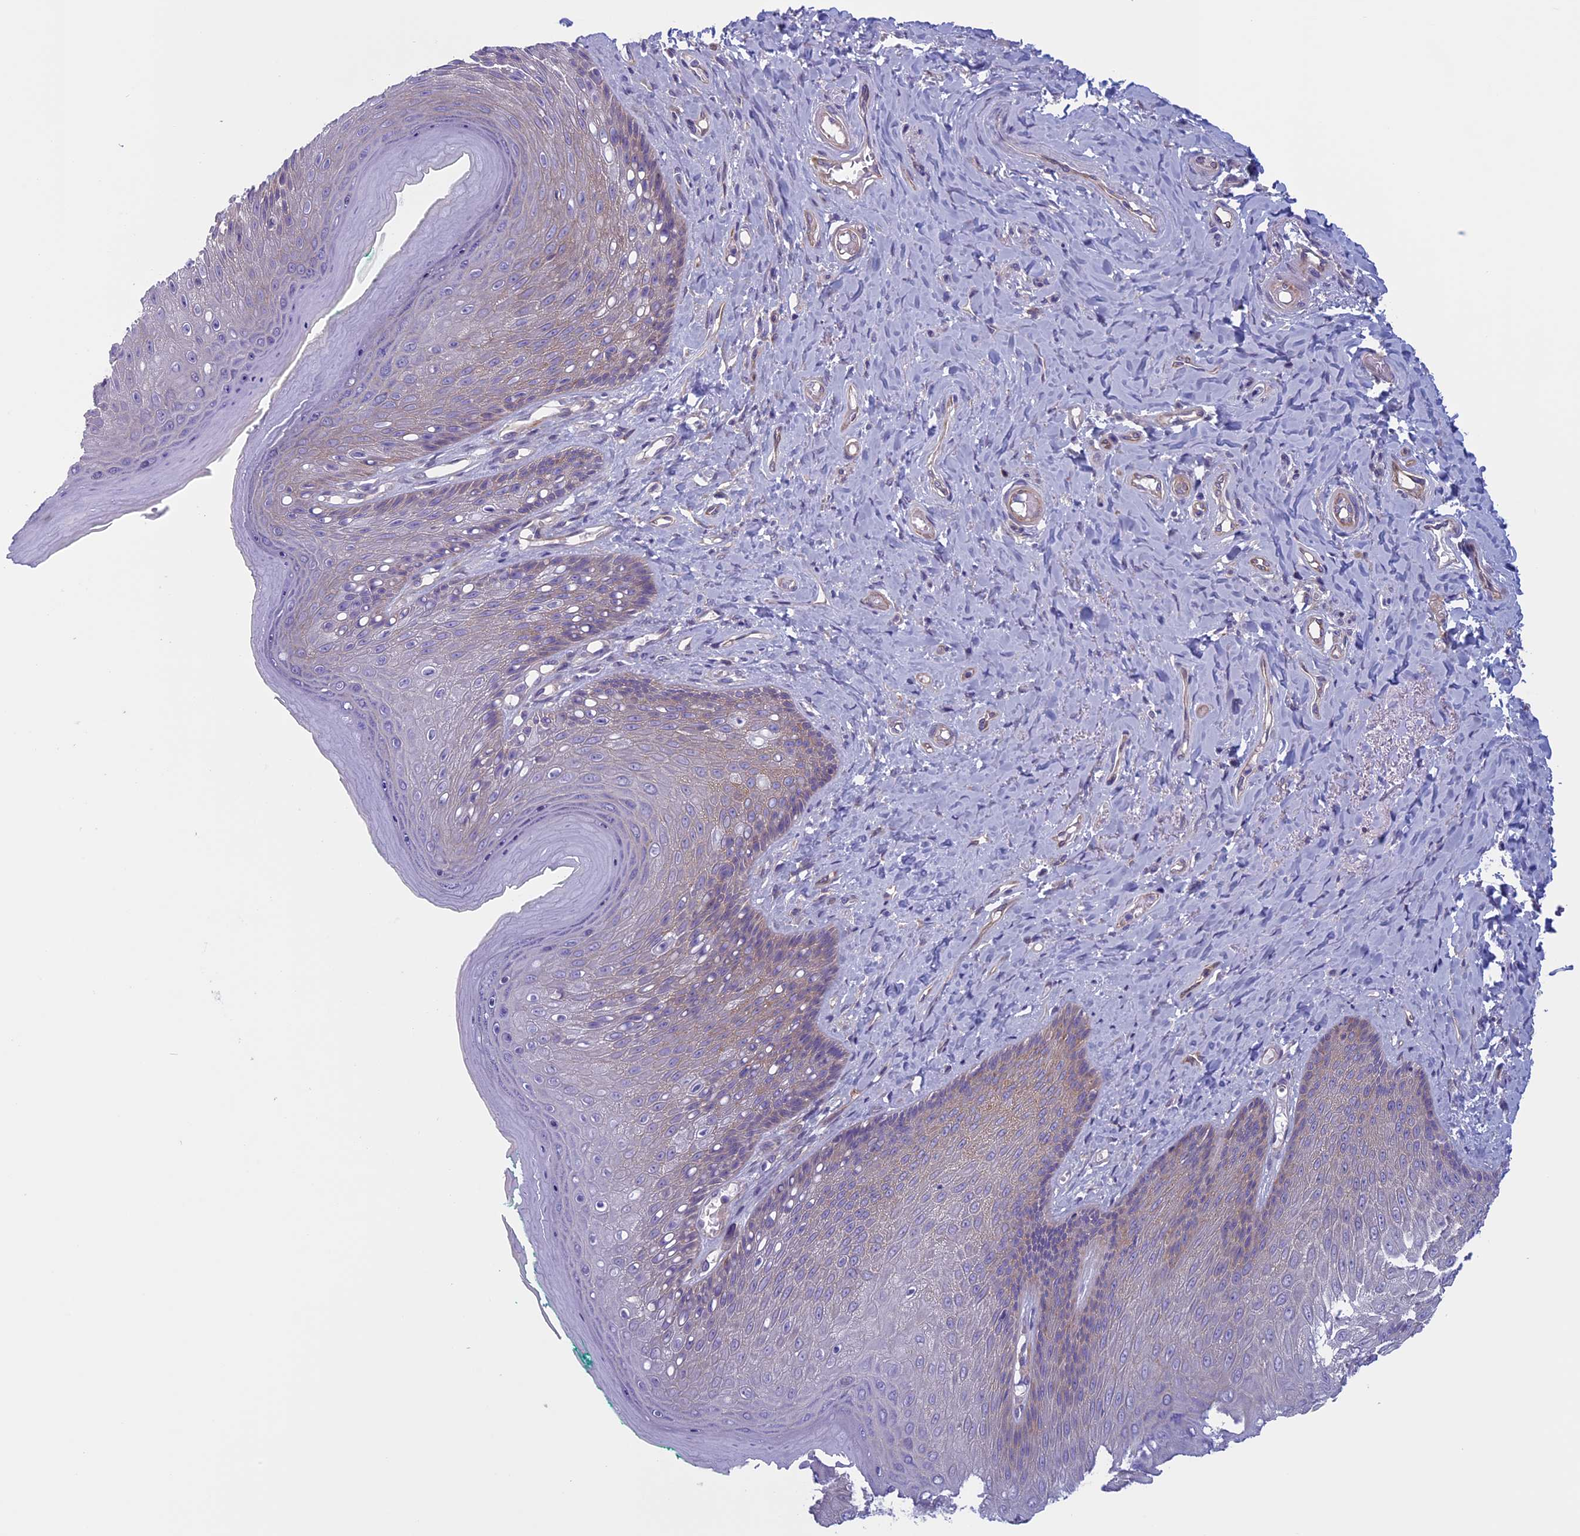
{"staining": {"intensity": "weak", "quantity": "<25%", "location": "cytoplasmic/membranous"}, "tissue": "skin", "cell_type": "Epidermal cells", "image_type": "normal", "snomed": [{"axis": "morphology", "description": "Normal tissue, NOS"}, {"axis": "topography", "description": "Anal"}], "caption": "Skin was stained to show a protein in brown. There is no significant positivity in epidermal cells. The staining was performed using DAB (3,3'-diaminobenzidine) to visualize the protein expression in brown, while the nuclei were stained in blue with hematoxylin (Magnification: 20x).", "gene": "CNOT6L", "patient": {"sex": "male", "age": 78}}